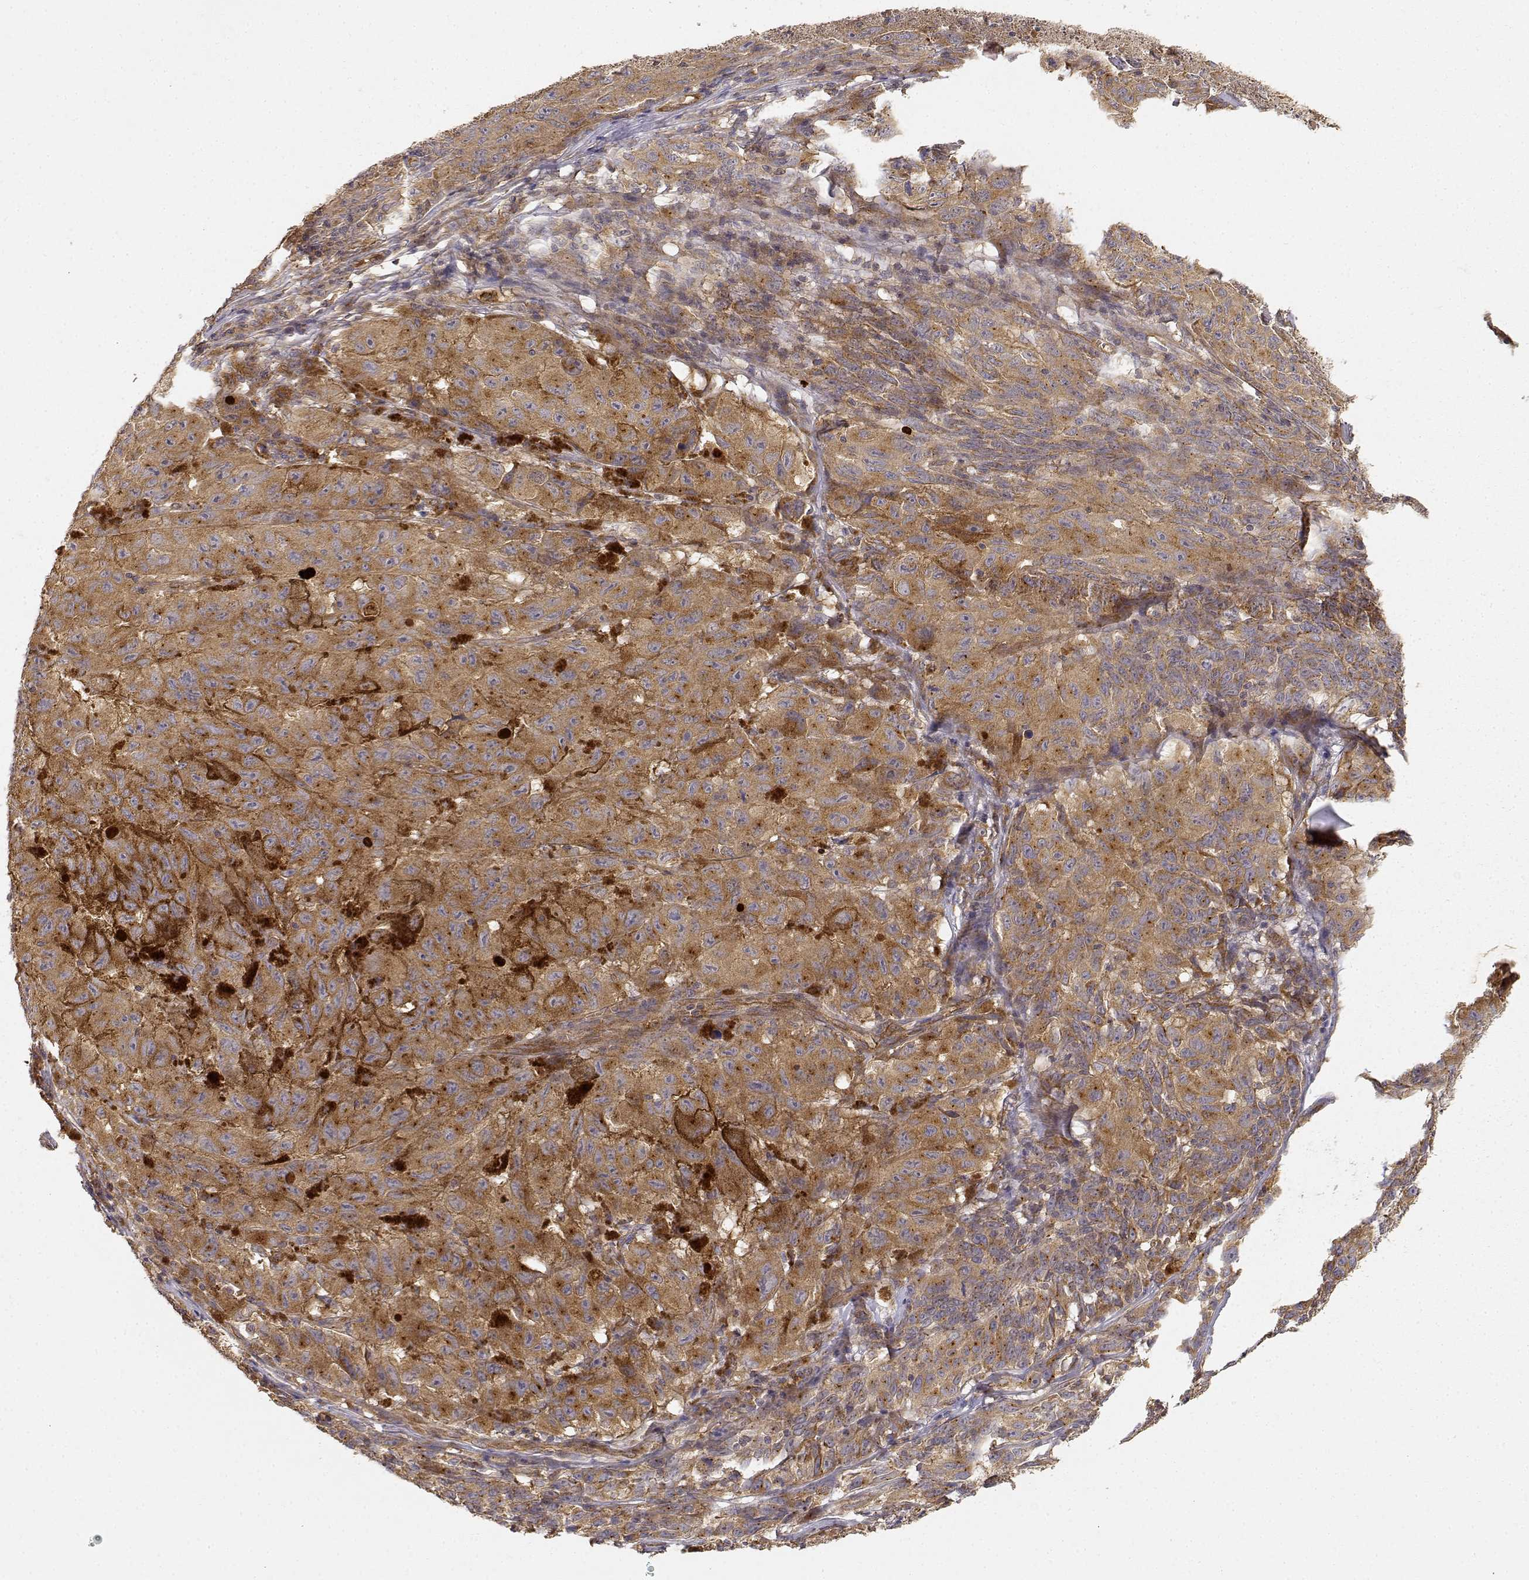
{"staining": {"intensity": "moderate", "quantity": ">75%", "location": "cytoplasmic/membranous"}, "tissue": "melanoma", "cell_type": "Tumor cells", "image_type": "cancer", "snomed": [{"axis": "morphology", "description": "Malignant melanoma, NOS"}, {"axis": "topography", "description": "Vulva, labia, clitoris and Bartholin´s gland, NO"}], "caption": "IHC histopathology image of human malignant melanoma stained for a protein (brown), which reveals medium levels of moderate cytoplasmic/membranous positivity in about >75% of tumor cells.", "gene": "CDK5RAP2", "patient": {"sex": "female", "age": 75}}